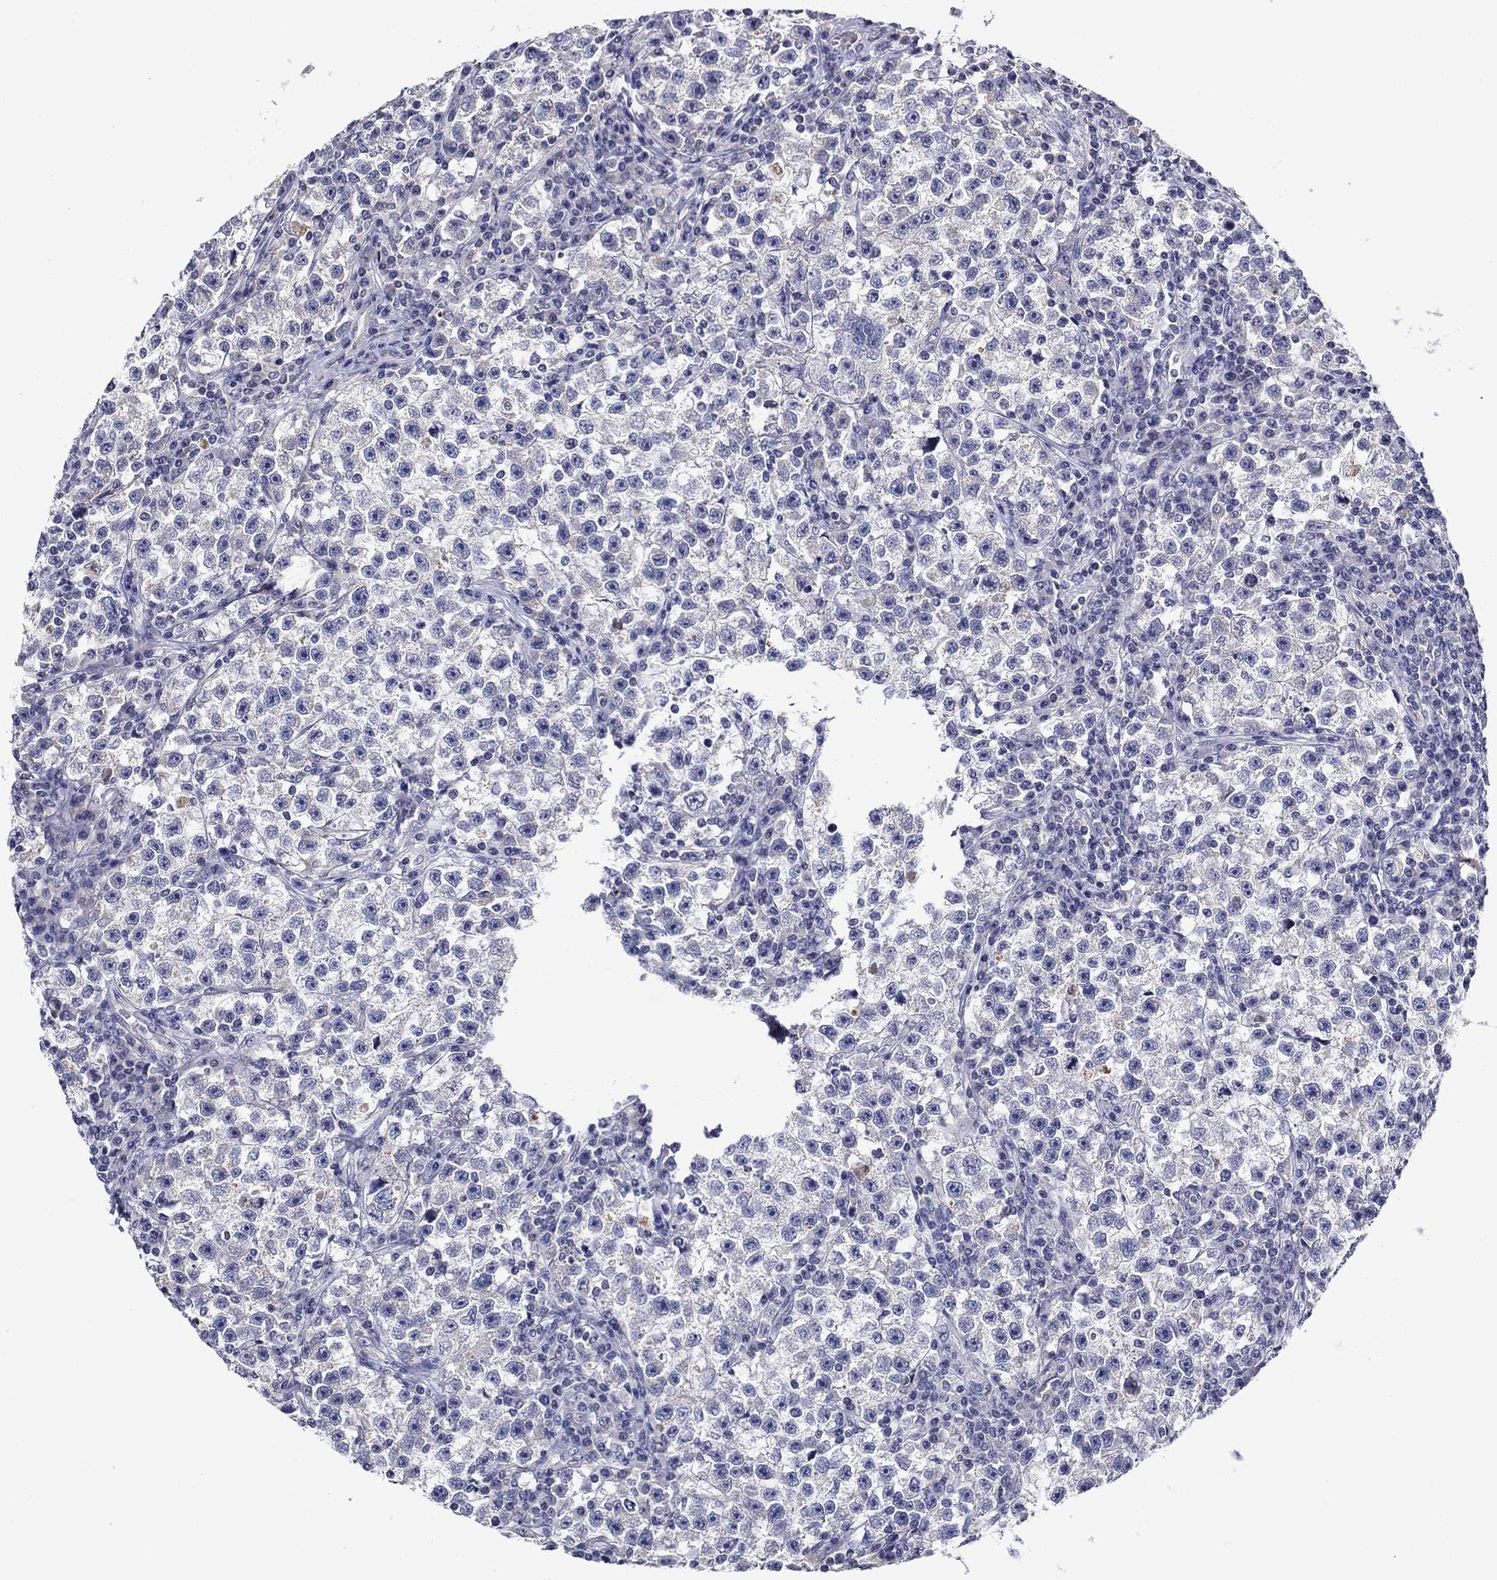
{"staining": {"intensity": "negative", "quantity": "none", "location": "none"}, "tissue": "testis cancer", "cell_type": "Tumor cells", "image_type": "cancer", "snomed": [{"axis": "morphology", "description": "Seminoma, NOS"}, {"axis": "topography", "description": "Testis"}], "caption": "IHC photomicrograph of neoplastic tissue: human testis cancer (seminoma) stained with DAB (3,3'-diaminobenzidine) reveals no significant protein staining in tumor cells. (DAB immunohistochemistry (IHC), high magnification).", "gene": "SPATA7", "patient": {"sex": "male", "age": 22}}